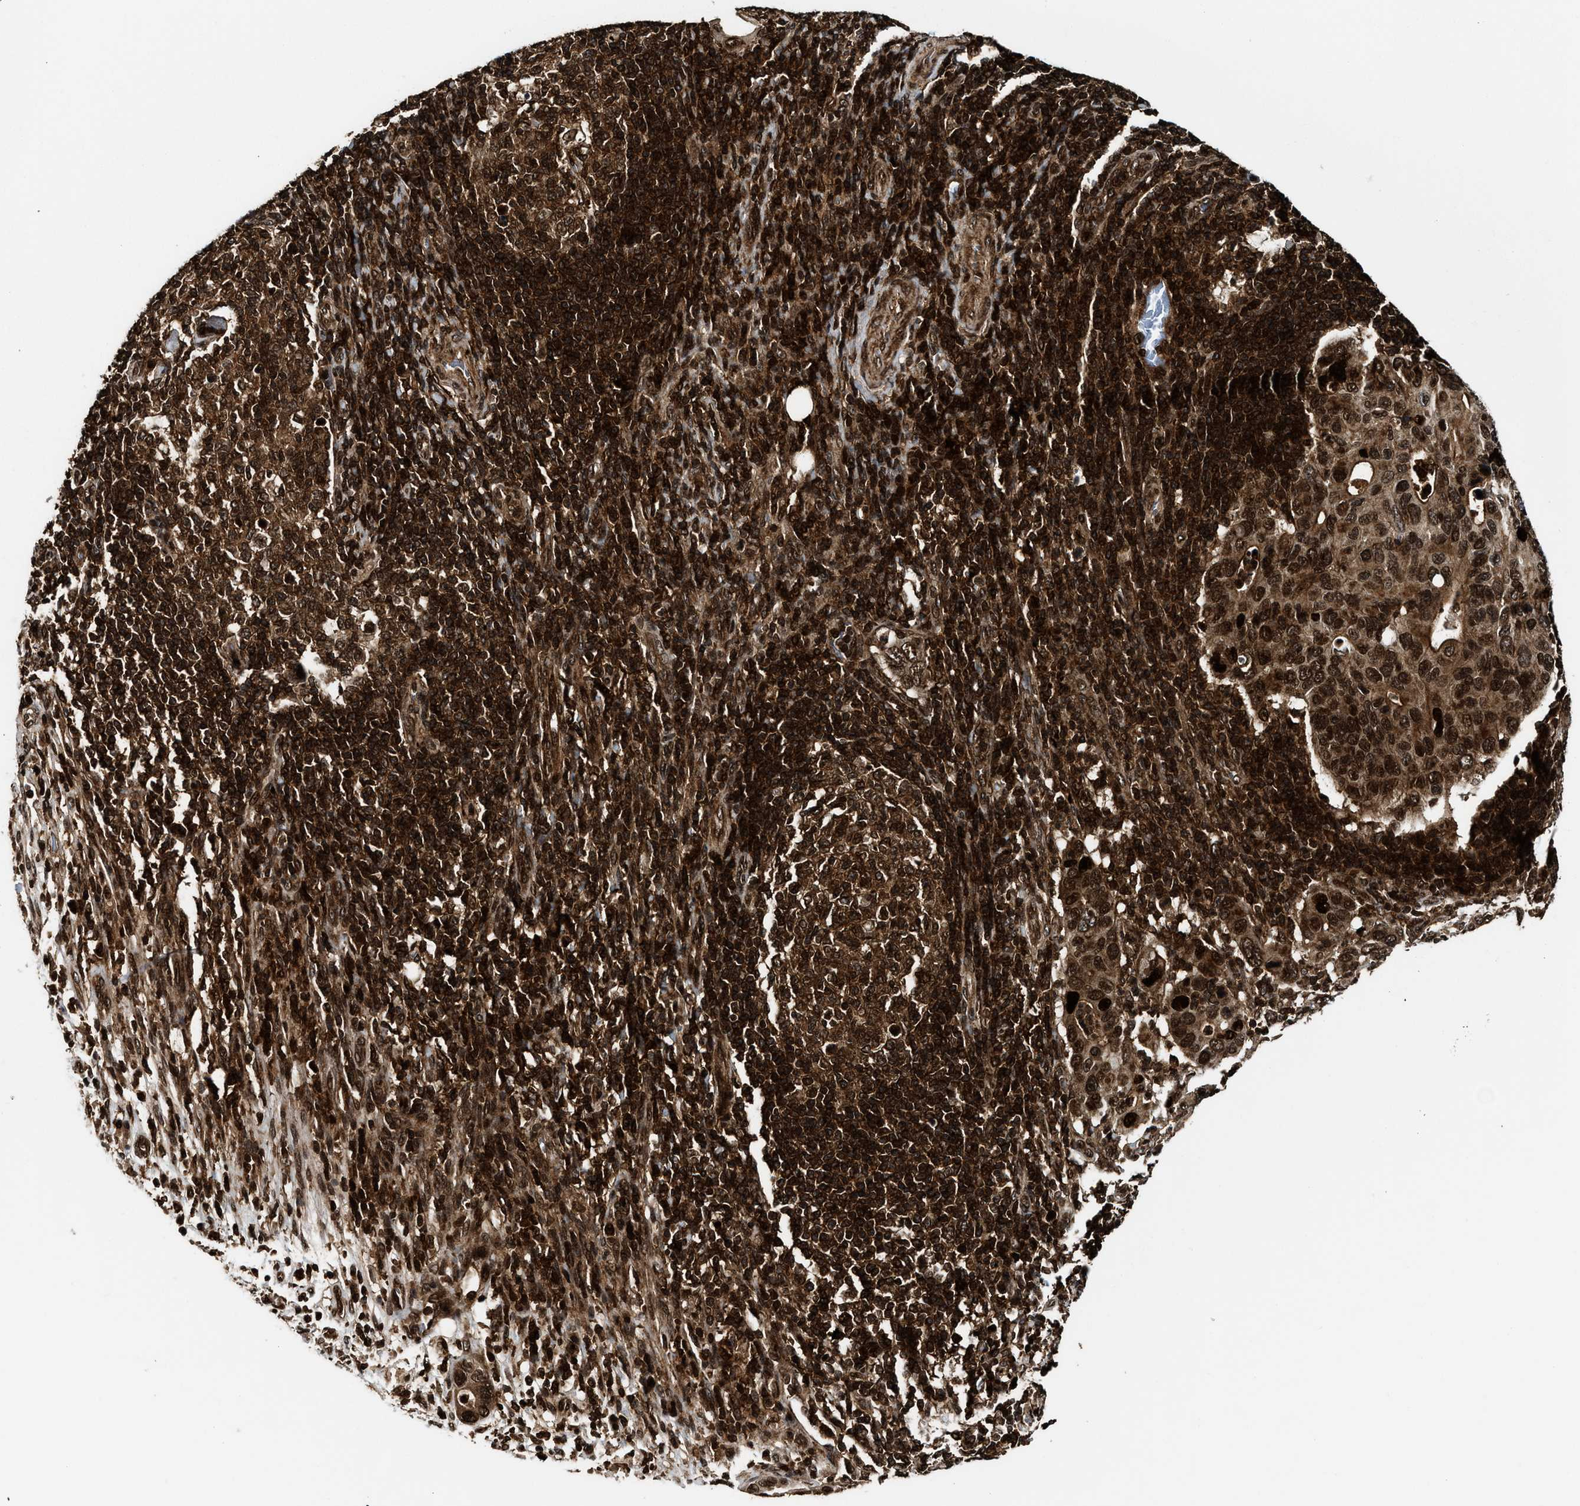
{"staining": {"intensity": "strong", "quantity": ">75%", "location": "cytoplasmic/membranous,nuclear"}, "tissue": "pancreatic cancer", "cell_type": "Tumor cells", "image_type": "cancer", "snomed": [{"axis": "morphology", "description": "Adenocarcinoma, NOS"}, {"axis": "topography", "description": "Pancreas"}], "caption": "There is high levels of strong cytoplasmic/membranous and nuclear staining in tumor cells of pancreatic cancer (adenocarcinoma), as demonstrated by immunohistochemical staining (brown color).", "gene": "MDM2", "patient": {"sex": "female", "age": 71}}